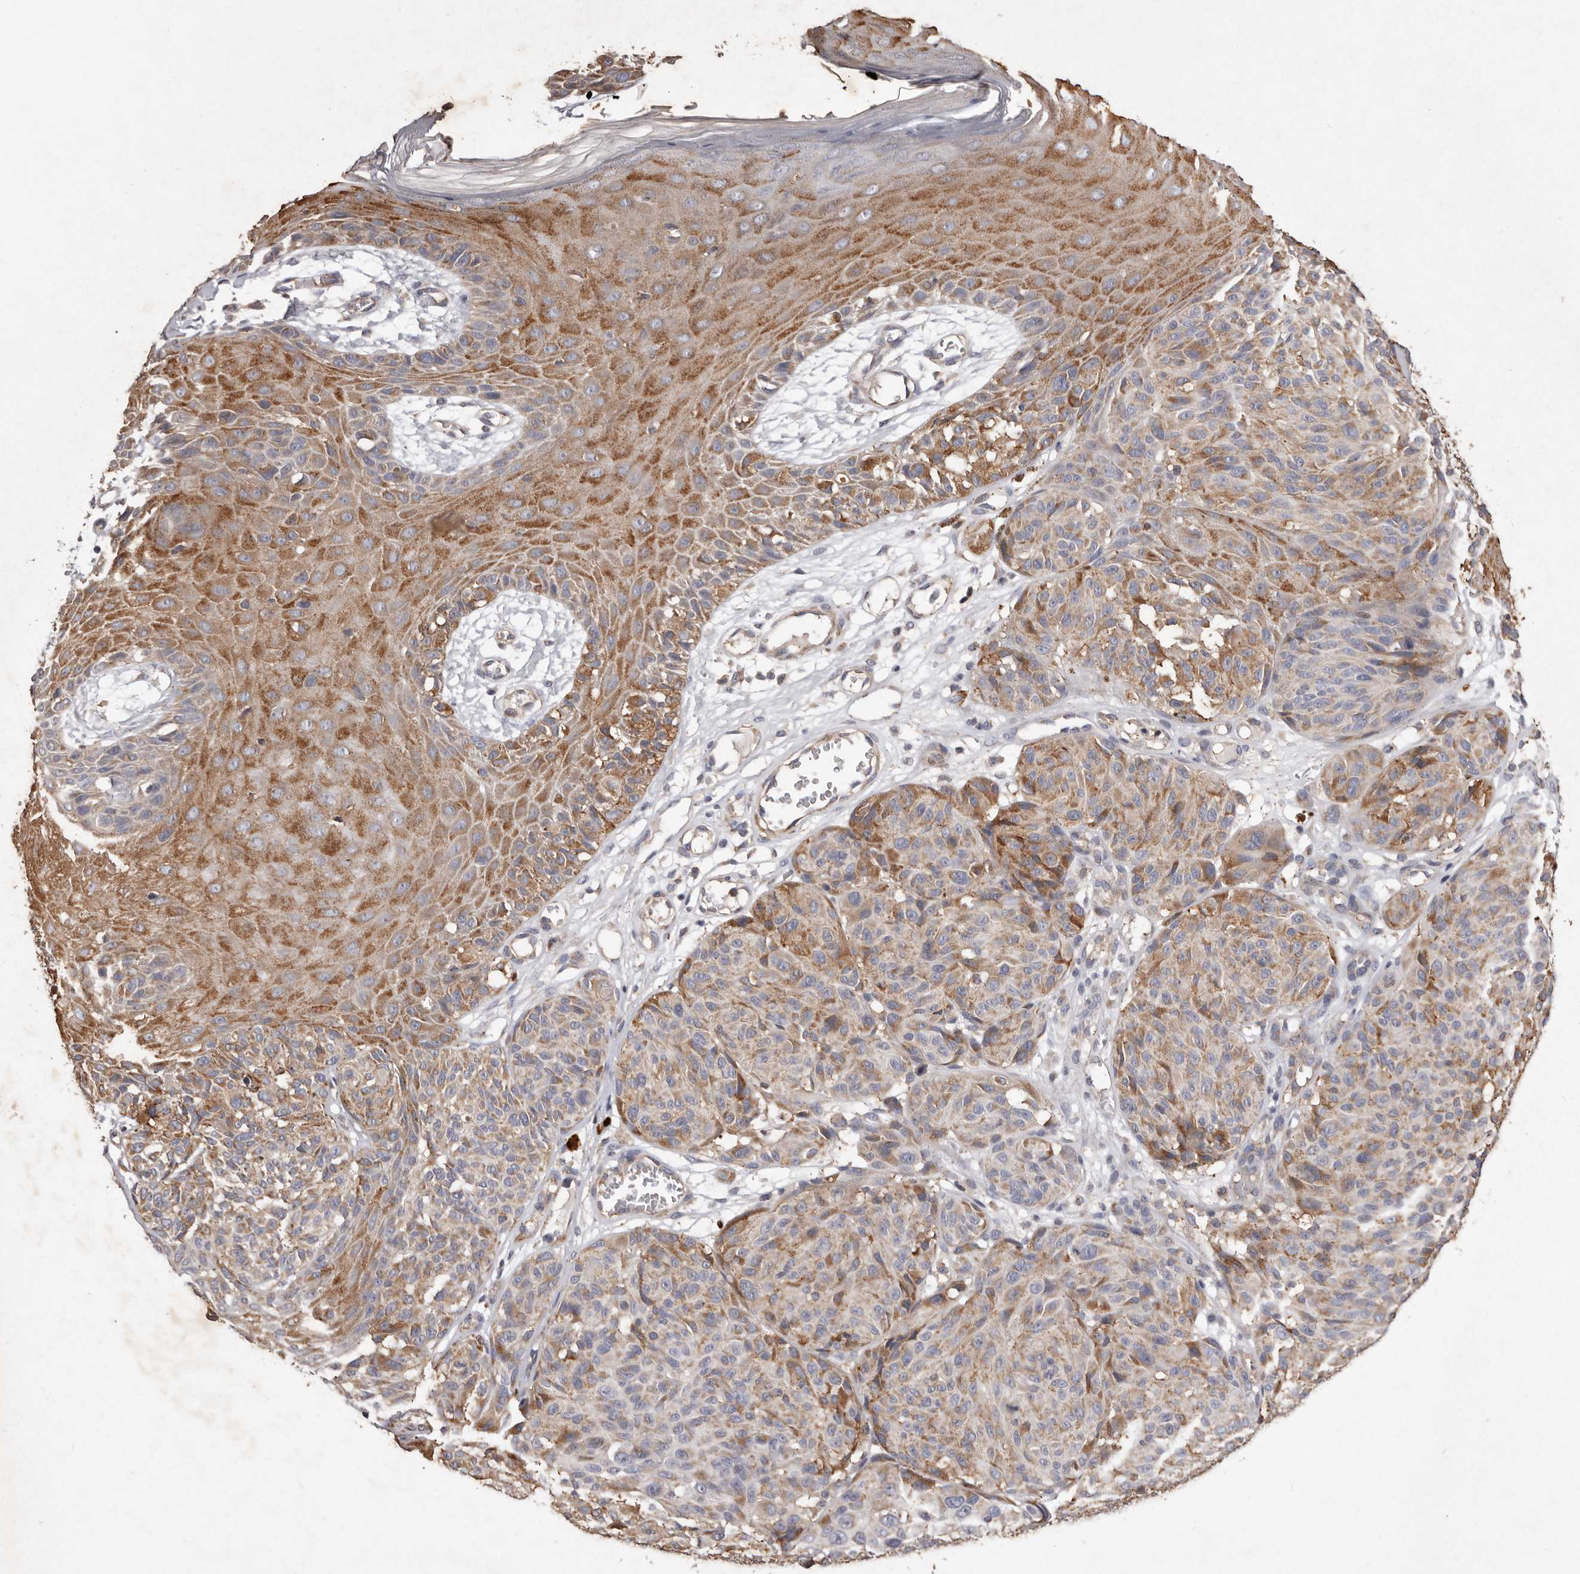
{"staining": {"intensity": "moderate", "quantity": "25%-75%", "location": "cytoplasmic/membranous"}, "tissue": "melanoma", "cell_type": "Tumor cells", "image_type": "cancer", "snomed": [{"axis": "morphology", "description": "Malignant melanoma, NOS"}, {"axis": "topography", "description": "Skin"}], "caption": "Melanoma stained with DAB IHC reveals medium levels of moderate cytoplasmic/membranous positivity in about 25%-75% of tumor cells. (IHC, brightfield microscopy, high magnification).", "gene": "CXCL14", "patient": {"sex": "male", "age": 83}}